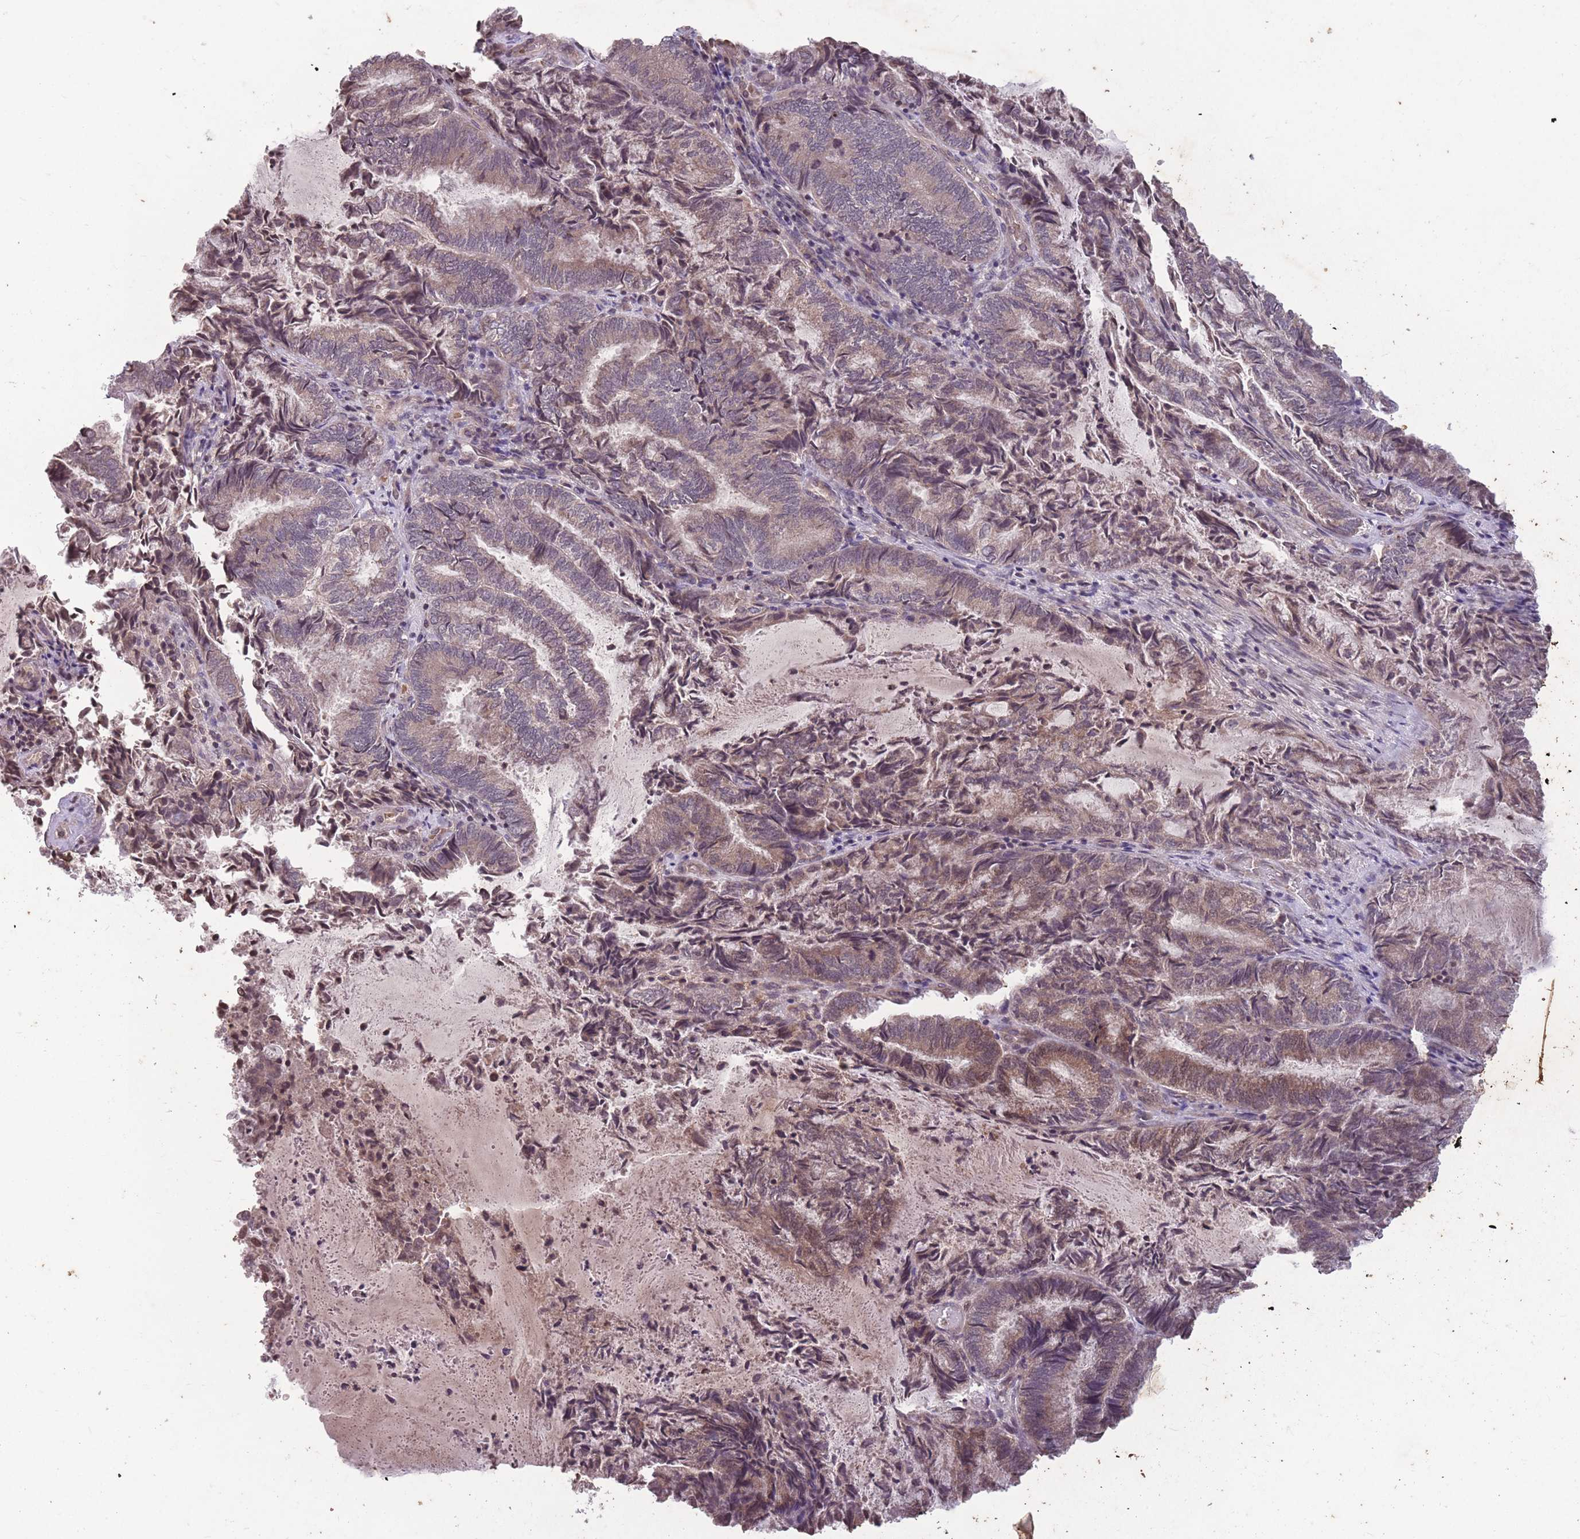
{"staining": {"intensity": "weak", "quantity": "25%-75%", "location": "cytoplasmic/membranous"}, "tissue": "endometrial cancer", "cell_type": "Tumor cells", "image_type": "cancer", "snomed": [{"axis": "morphology", "description": "Adenocarcinoma, NOS"}, {"axis": "topography", "description": "Endometrium"}], "caption": "The histopathology image reveals staining of endometrial adenocarcinoma, revealing weak cytoplasmic/membranous protein positivity (brown color) within tumor cells.", "gene": "GGT5", "patient": {"sex": "female", "age": 80}}